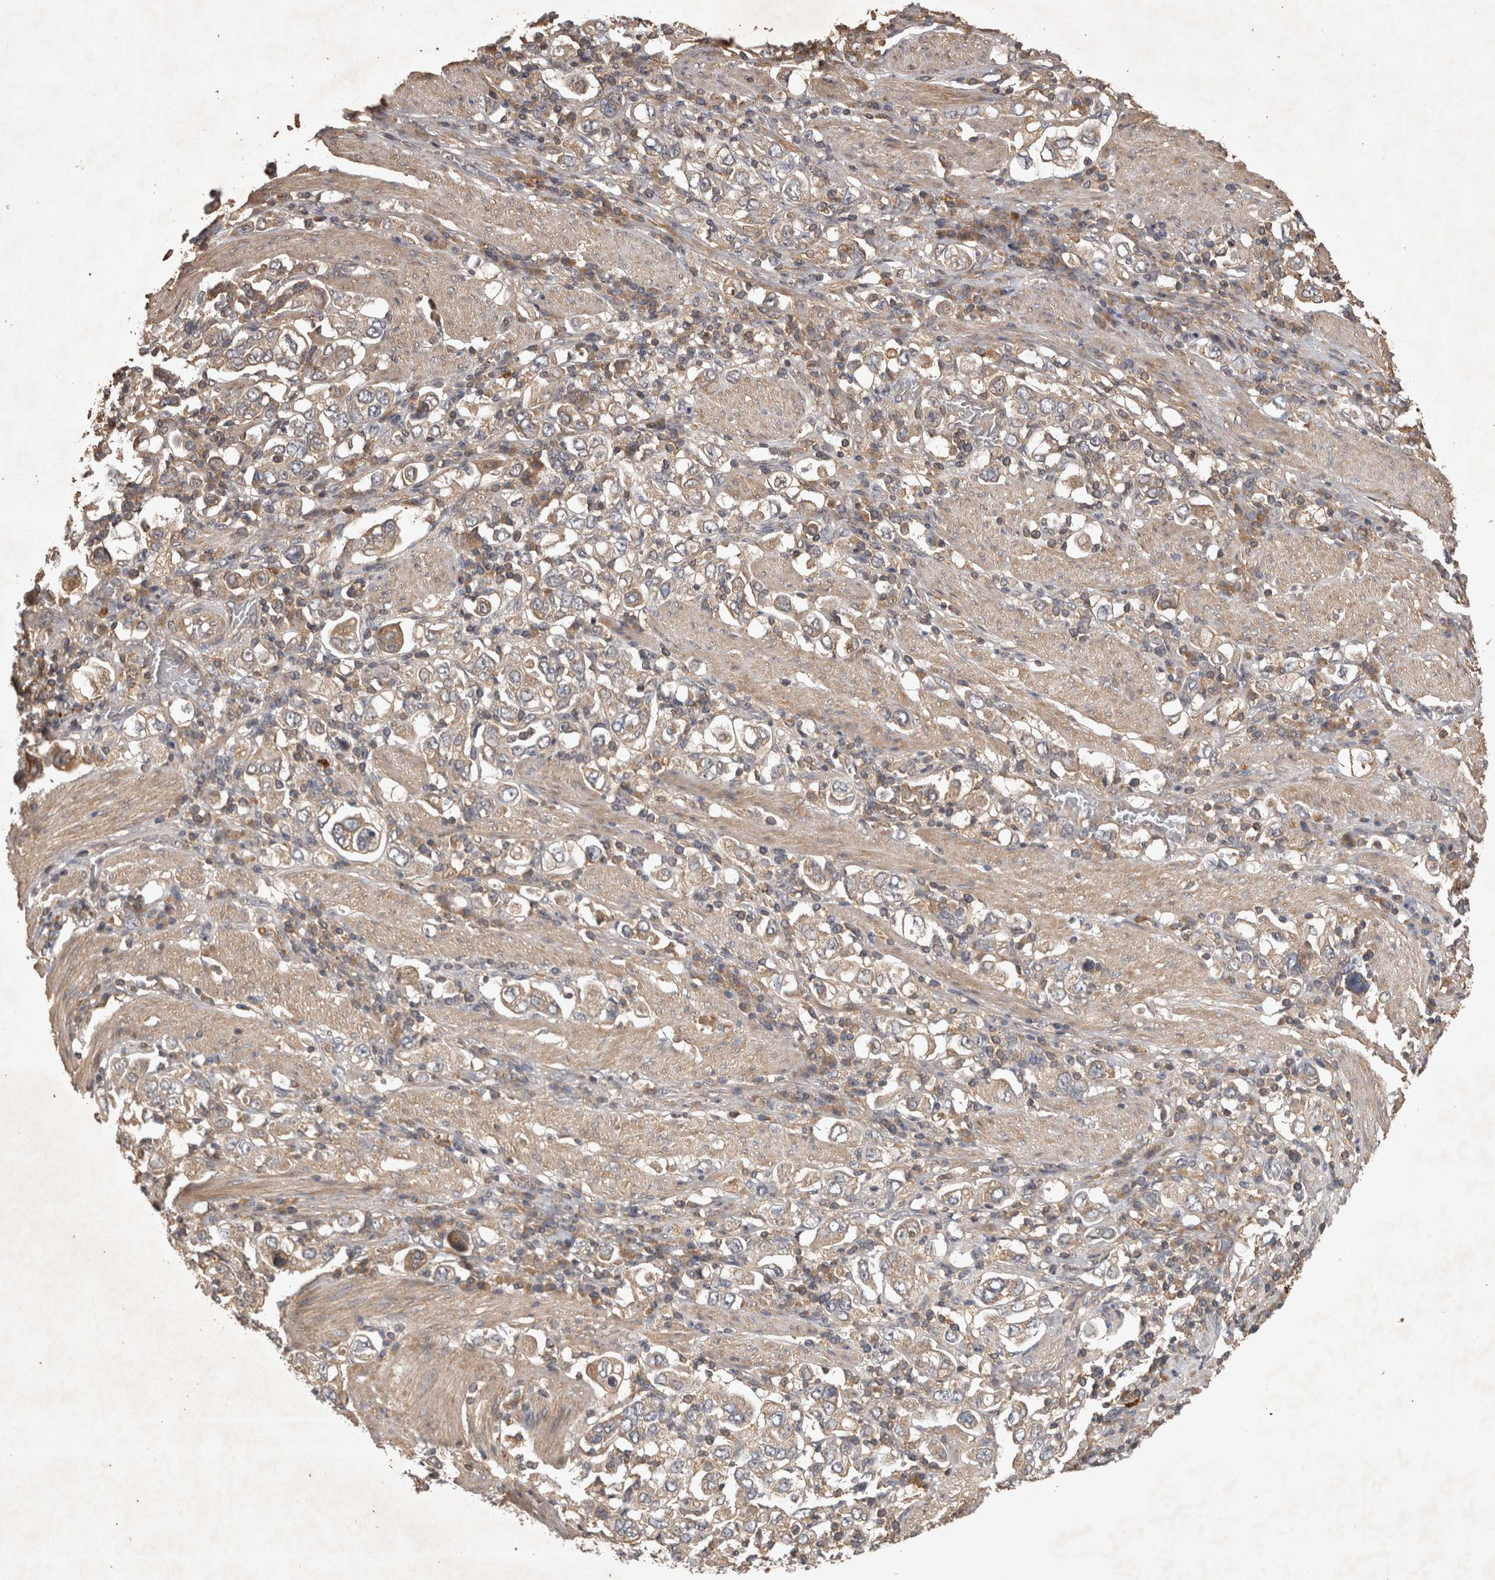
{"staining": {"intensity": "weak", "quantity": "25%-75%", "location": "cytoplasmic/membranous"}, "tissue": "stomach cancer", "cell_type": "Tumor cells", "image_type": "cancer", "snomed": [{"axis": "morphology", "description": "Adenocarcinoma, NOS"}, {"axis": "topography", "description": "Stomach, upper"}], "caption": "Protein analysis of stomach cancer tissue exhibits weak cytoplasmic/membranous expression in about 25%-75% of tumor cells.", "gene": "TRMT61B", "patient": {"sex": "male", "age": 62}}